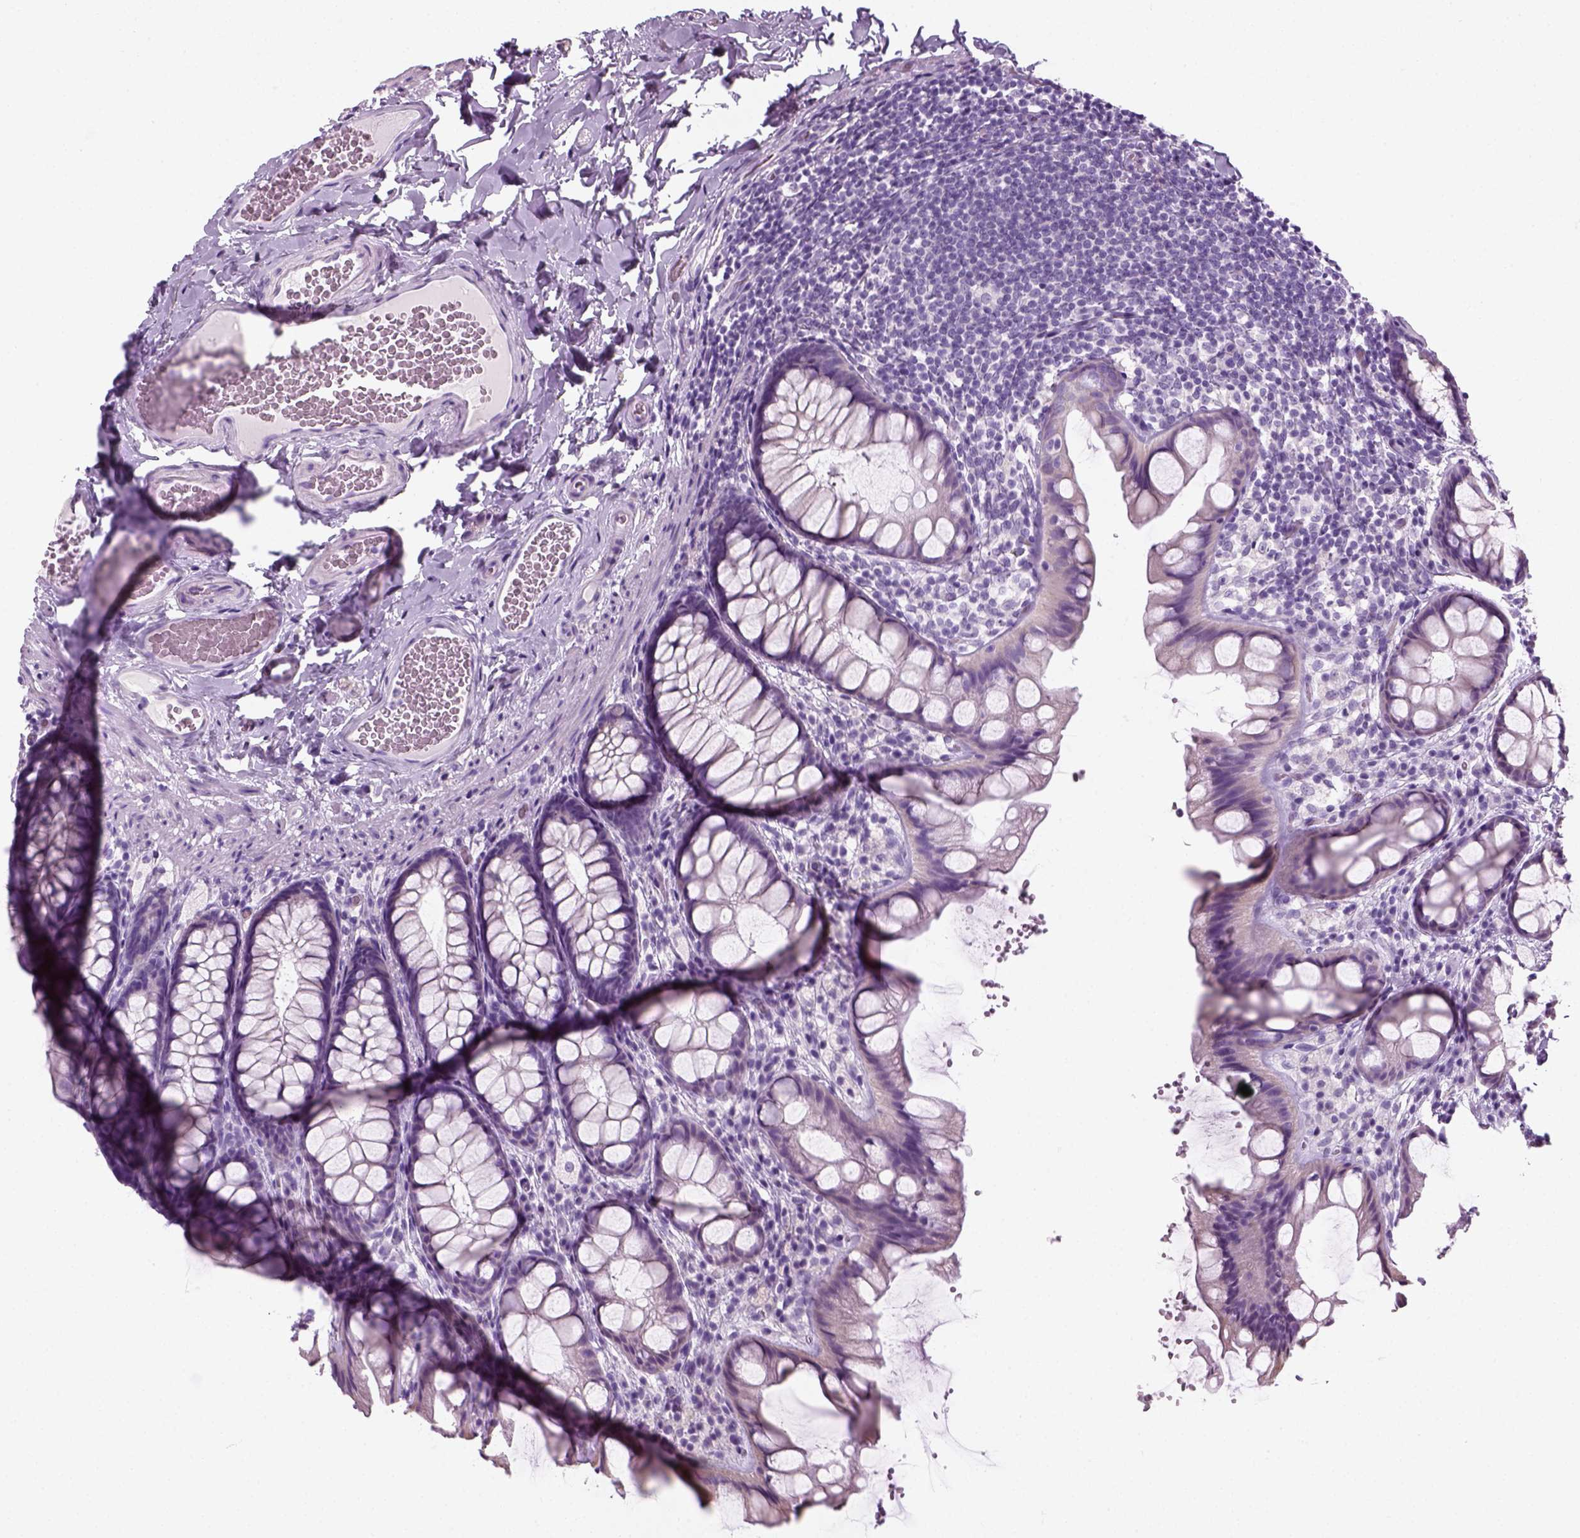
{"staining": {"intensity": "negative", "quantity": "none", "location": "none"}, "tissue": "colon", "cell_type": "Endothelial cells", "image_type": "normal", "snomed": [{"axis": "morphology", "description": "Normal tissue, NOS"}, {"axis": "topography", "description": "Colon"}], "caption": "Photomicrograph shows no significant protein positivity in endothelial cells of benign colon.", "gene": "SLC12A5", "patient": {"sex": "male", "age": 47}}